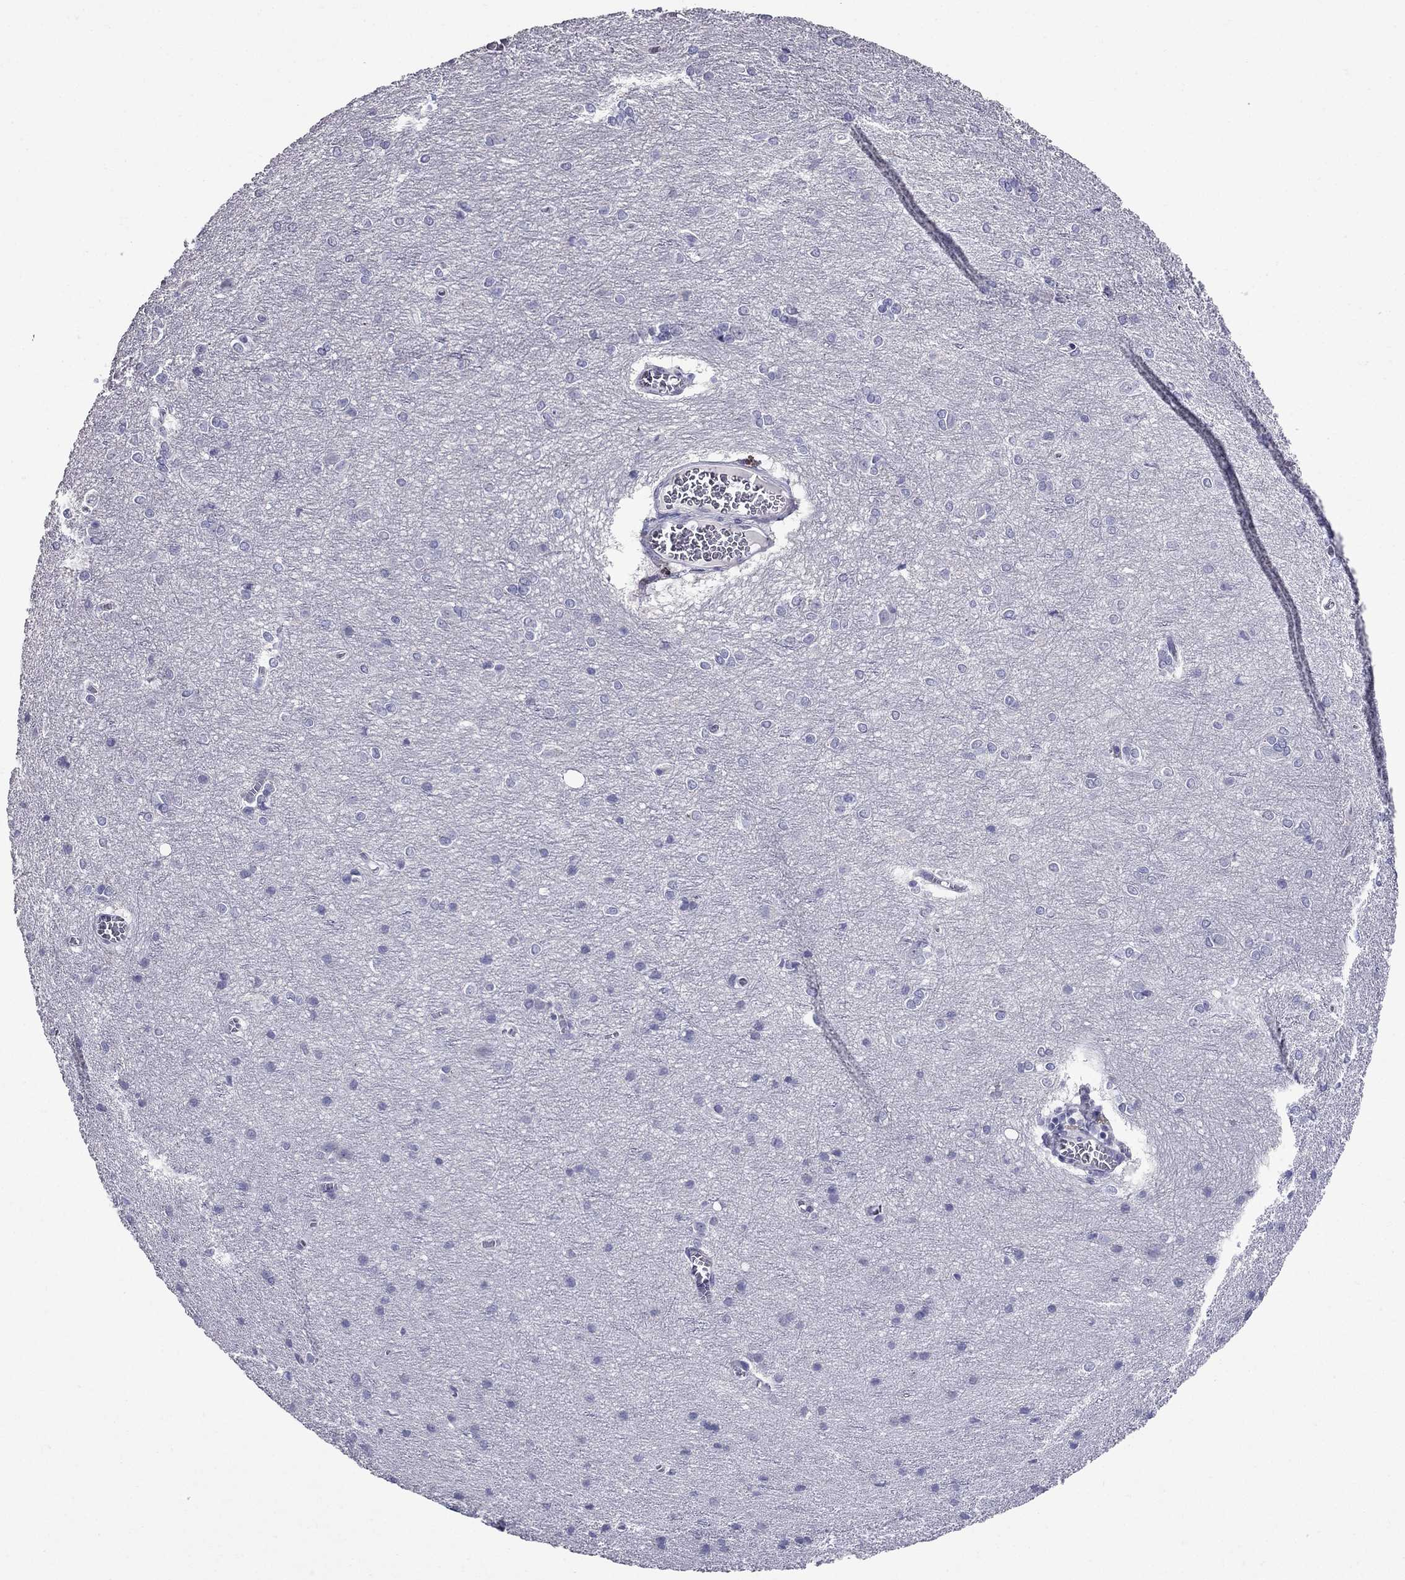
{"staining": {"intensity": "negative", "quantity": "none", "location": "none"}, "tissue": "cerebral cortex", "cell_type": "Endothelial cells", "image_type": "normal", "snomed": [{"axis": "morphology", "description": "Normal tissue, NOS"}, {"axis": "topography", "description": "Cerebral cortex"}], "caption": "Micrograph shows no protein staining in endothelial cells of normal cerebral cortex. (DAB IHC with hematoxylin counter stain).", "gene": "OLFM4", "patient": {"sex": "male", "age": 37}}